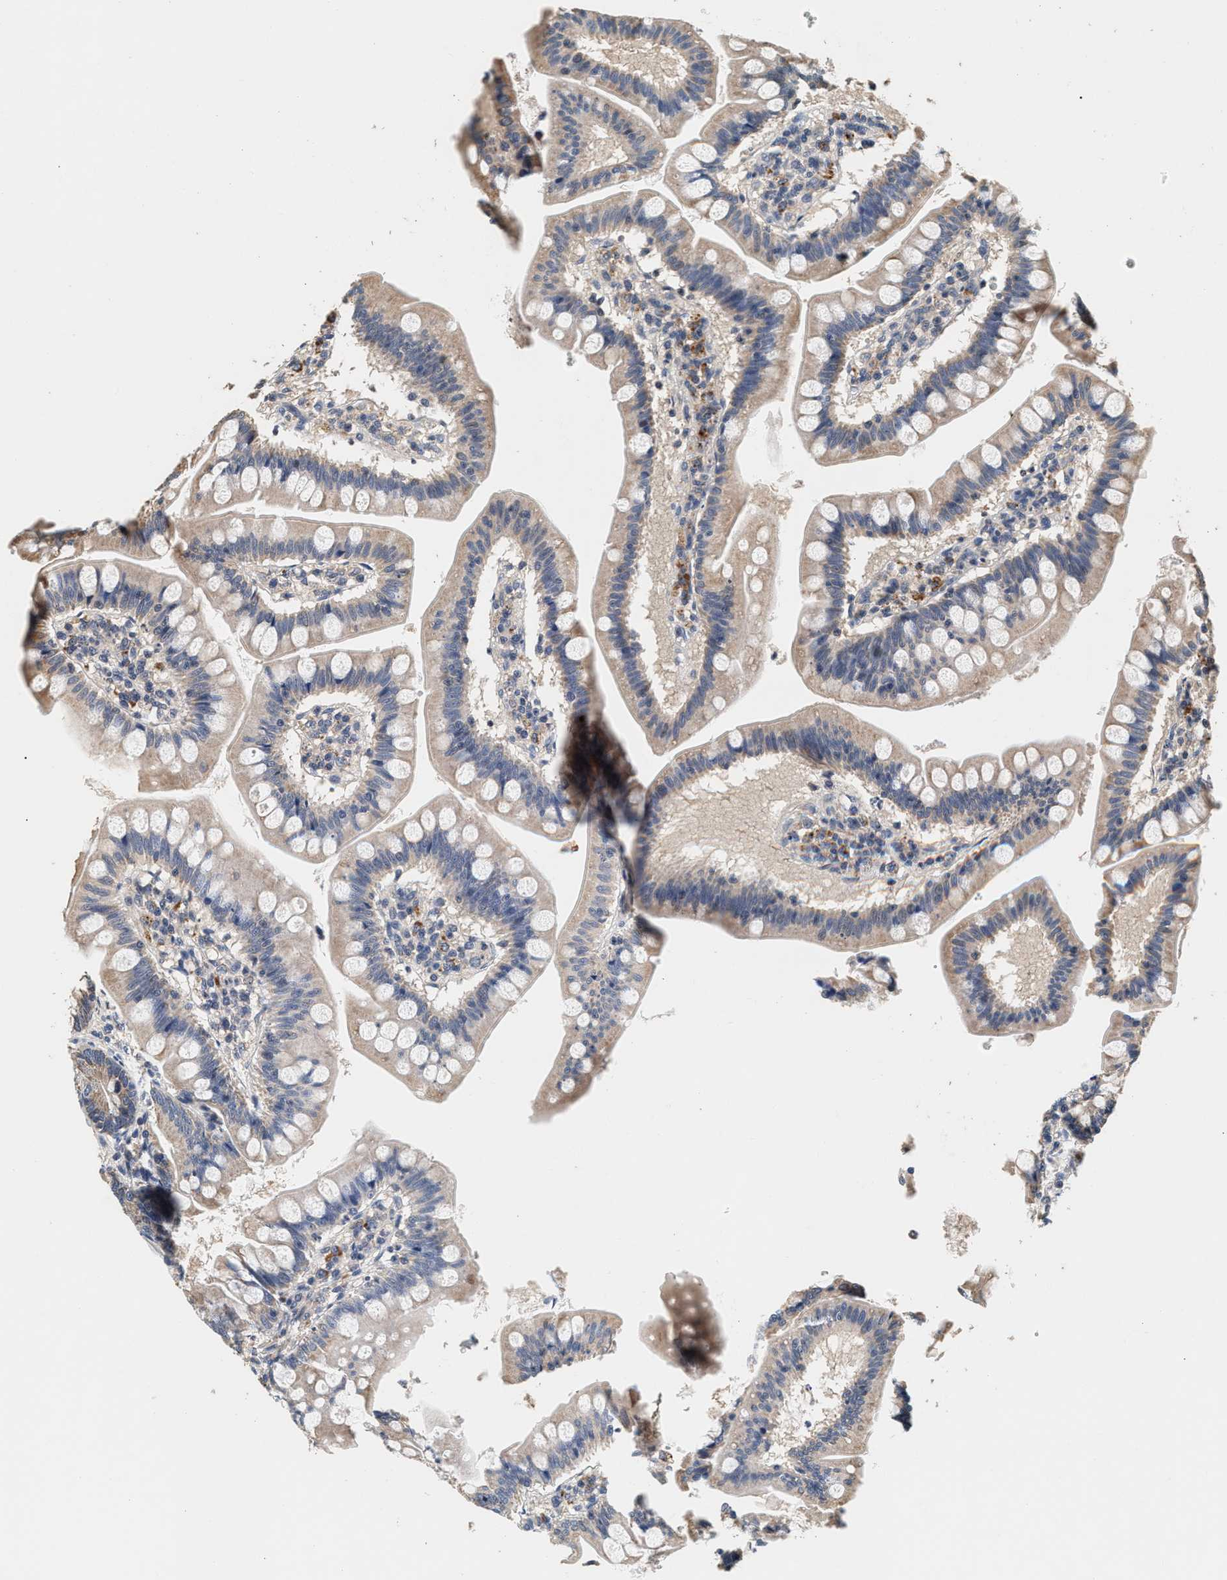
{"staining": {"intensity": "moderate", "quantity": "25%-75%", "location": "cytoplasmic/membranous"}, "tissue": "small intestine", "cell_type": "Glandular cells", "image_type": "normal", "snomed": [{"axis": "morphology", "description": "Normal tissue, NOS"}, {"axis": "topography", "description": "Small intestine"}], "caption": "Normal small intestine was stained to show a protein in brown. There is medium levels of moderate cytoplasmic/membranous staining in approximately 25%-75% of glandular cells. Using DAB (brown) and hematoxylin (blue) stains, captured at high magnification using brightfield microscopy.", "gene": "PTGR3", "patient": {"sex": "male", "age": 7}}